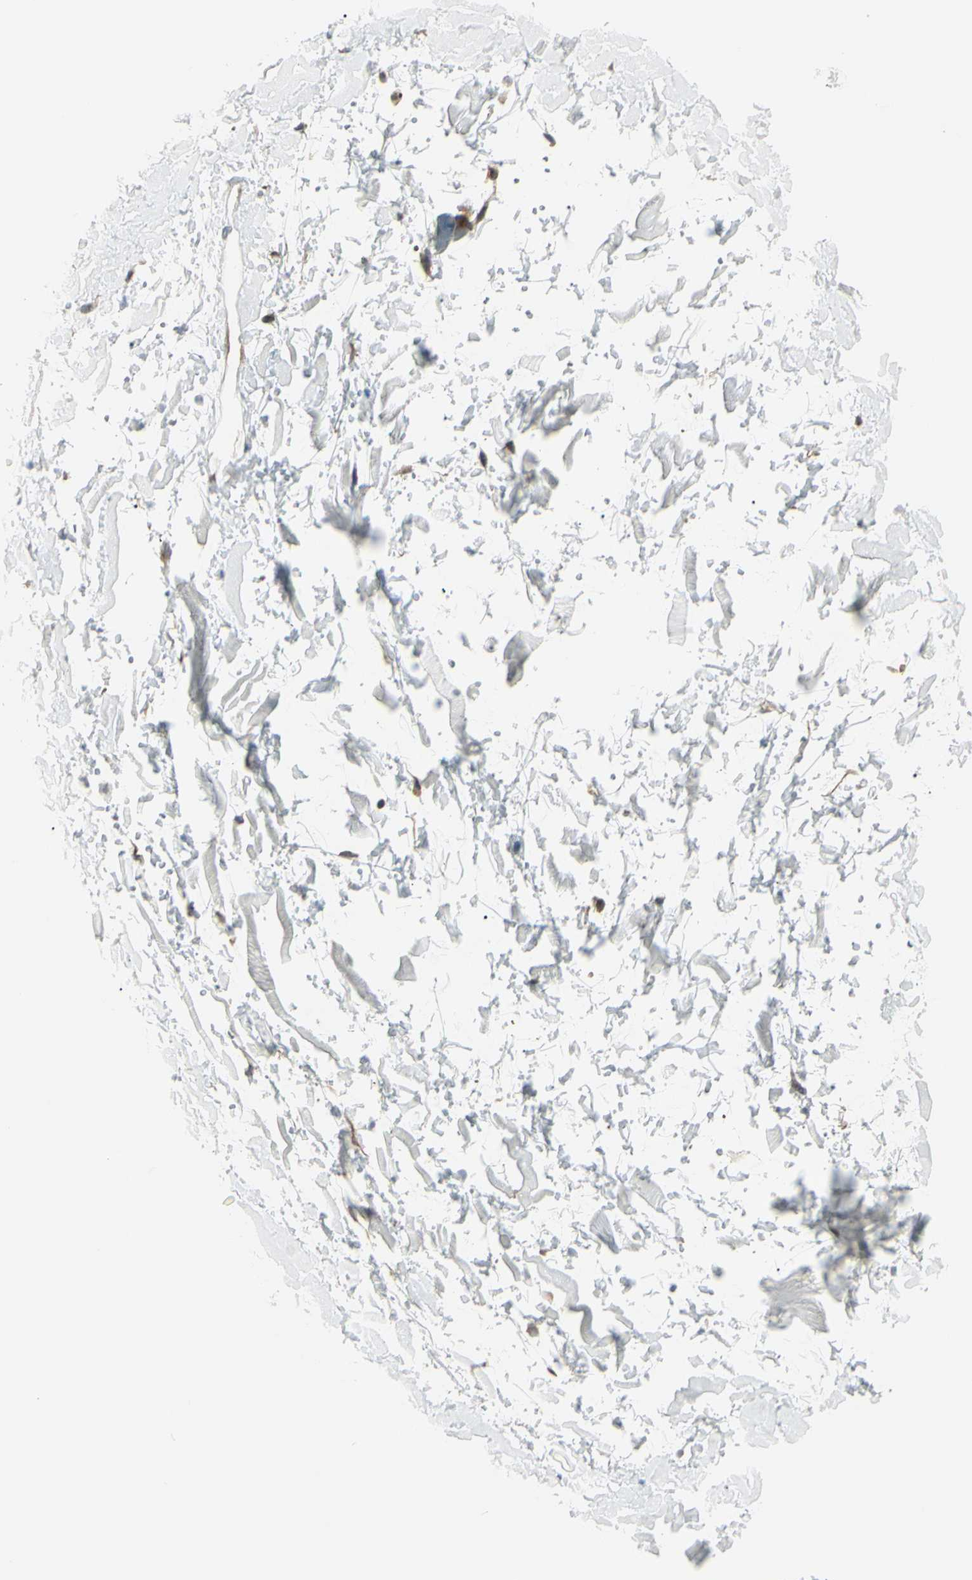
{"staining": {"intensity": "negative", "quantity": "none", "location": "none"}, "tissue": "adipose tissue", "cell_type": "Adipocytes", "image_type": "normal", "snomed": [{"axis": "morphology", "description": "Normal tissue, NOS"}, {"axis": "topography", "description": "Soft tissue"}], "caption": "High power microscopy photomicrograph of an immunohistochemistry photomicrograph of normal adipose tissue, revealing no significant staining in adipocytes.", "gene": "LRRK1", "patient": {"sex": "male", "age": 72}}